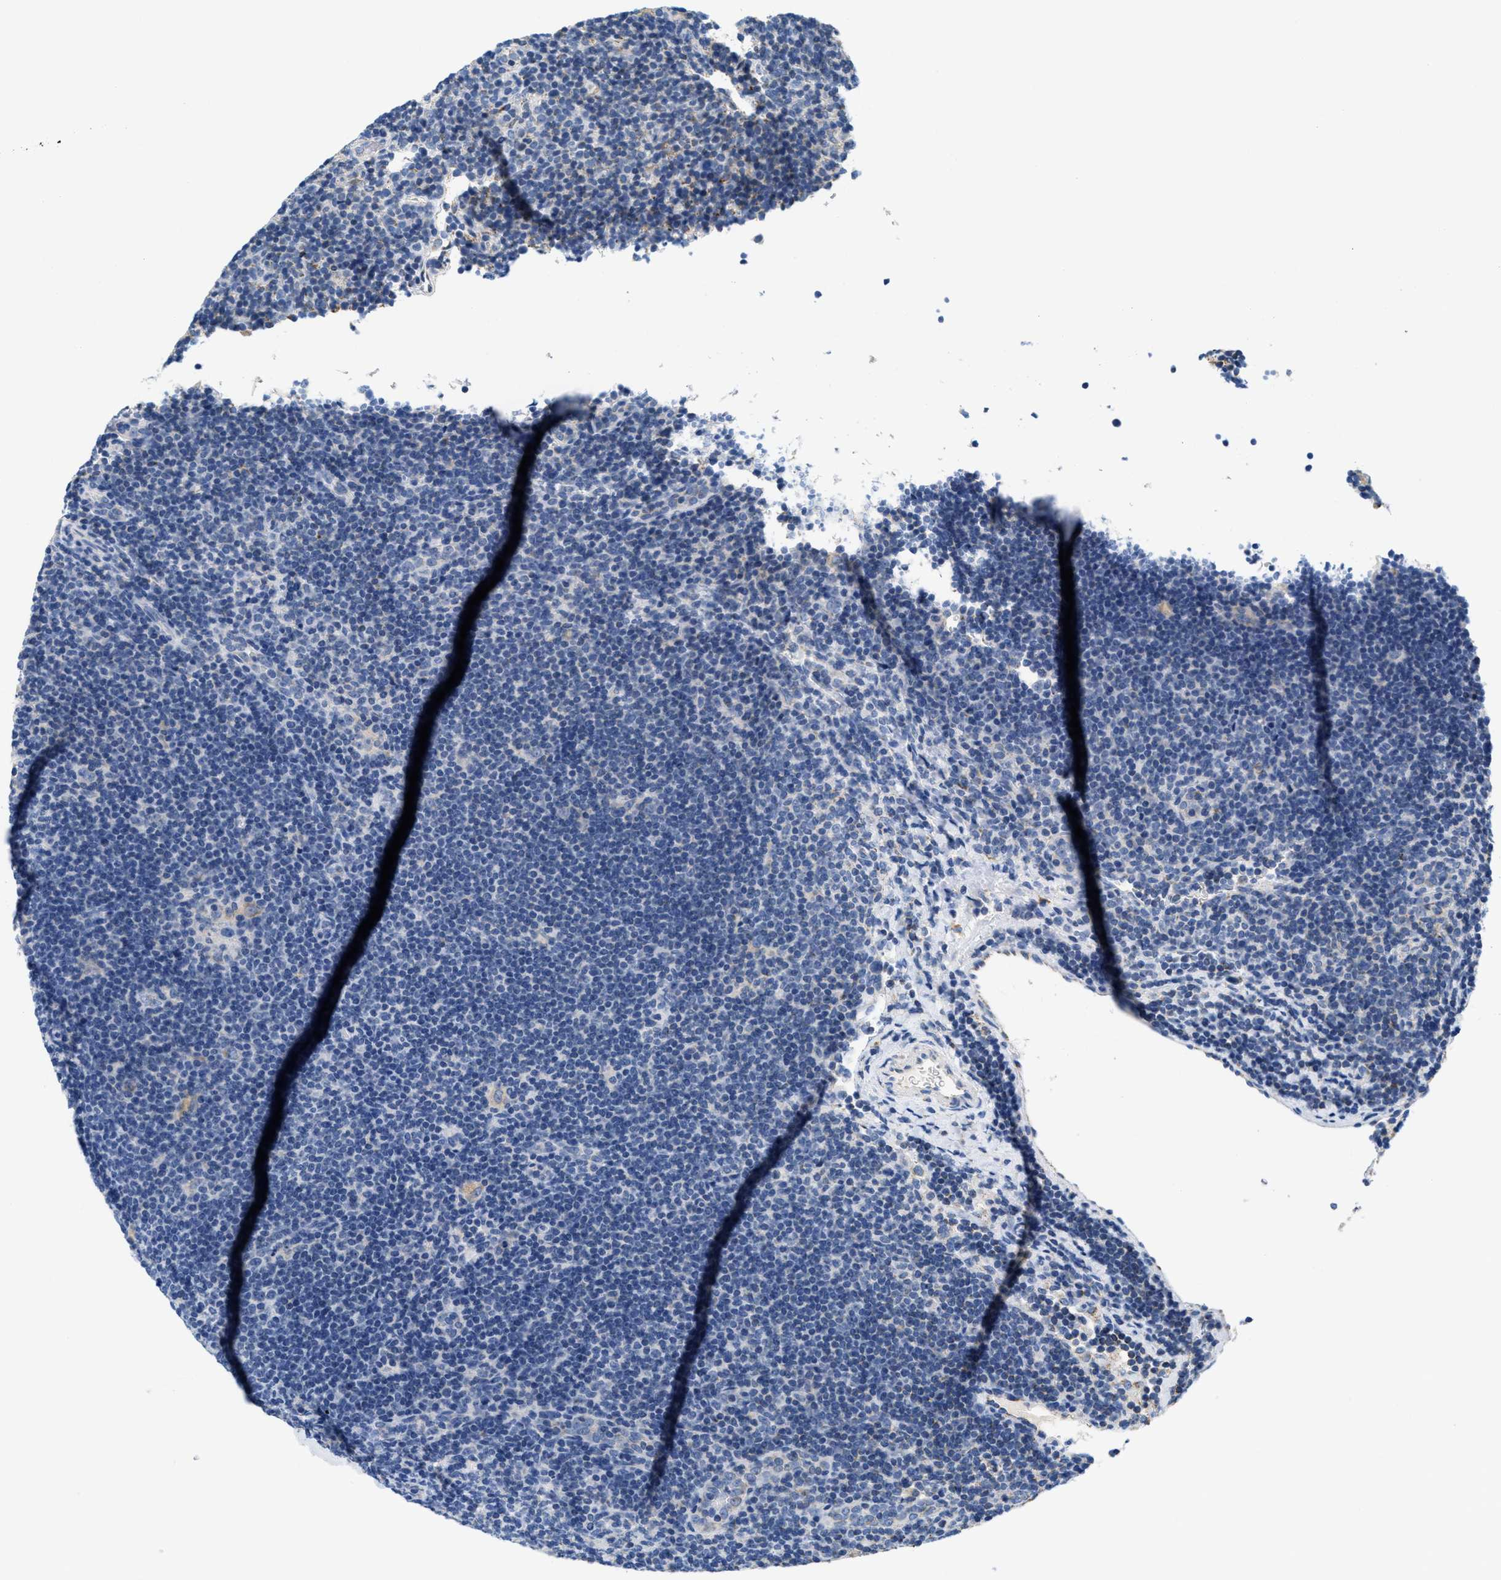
{"staining": {"intensity": "negative", "quantity": "none", "location": "none"}, "tissue": "lymphoma", "cell_type": "Tumor cells", "image_type": "cancer", "snomed": [{"axis": "morphology", "description": "Hodgkin's disease, NOS"}, {"axis": "topography", "description": "Lymph node"}], "caption": "IHC histopathology image of neoplastic tissue: Hodgkin's disease stained with DAB reveals no significant protein positivity in tumor cells.", "gene": "KCNJ5", "patient": {"sex": "female", "age": 57}}